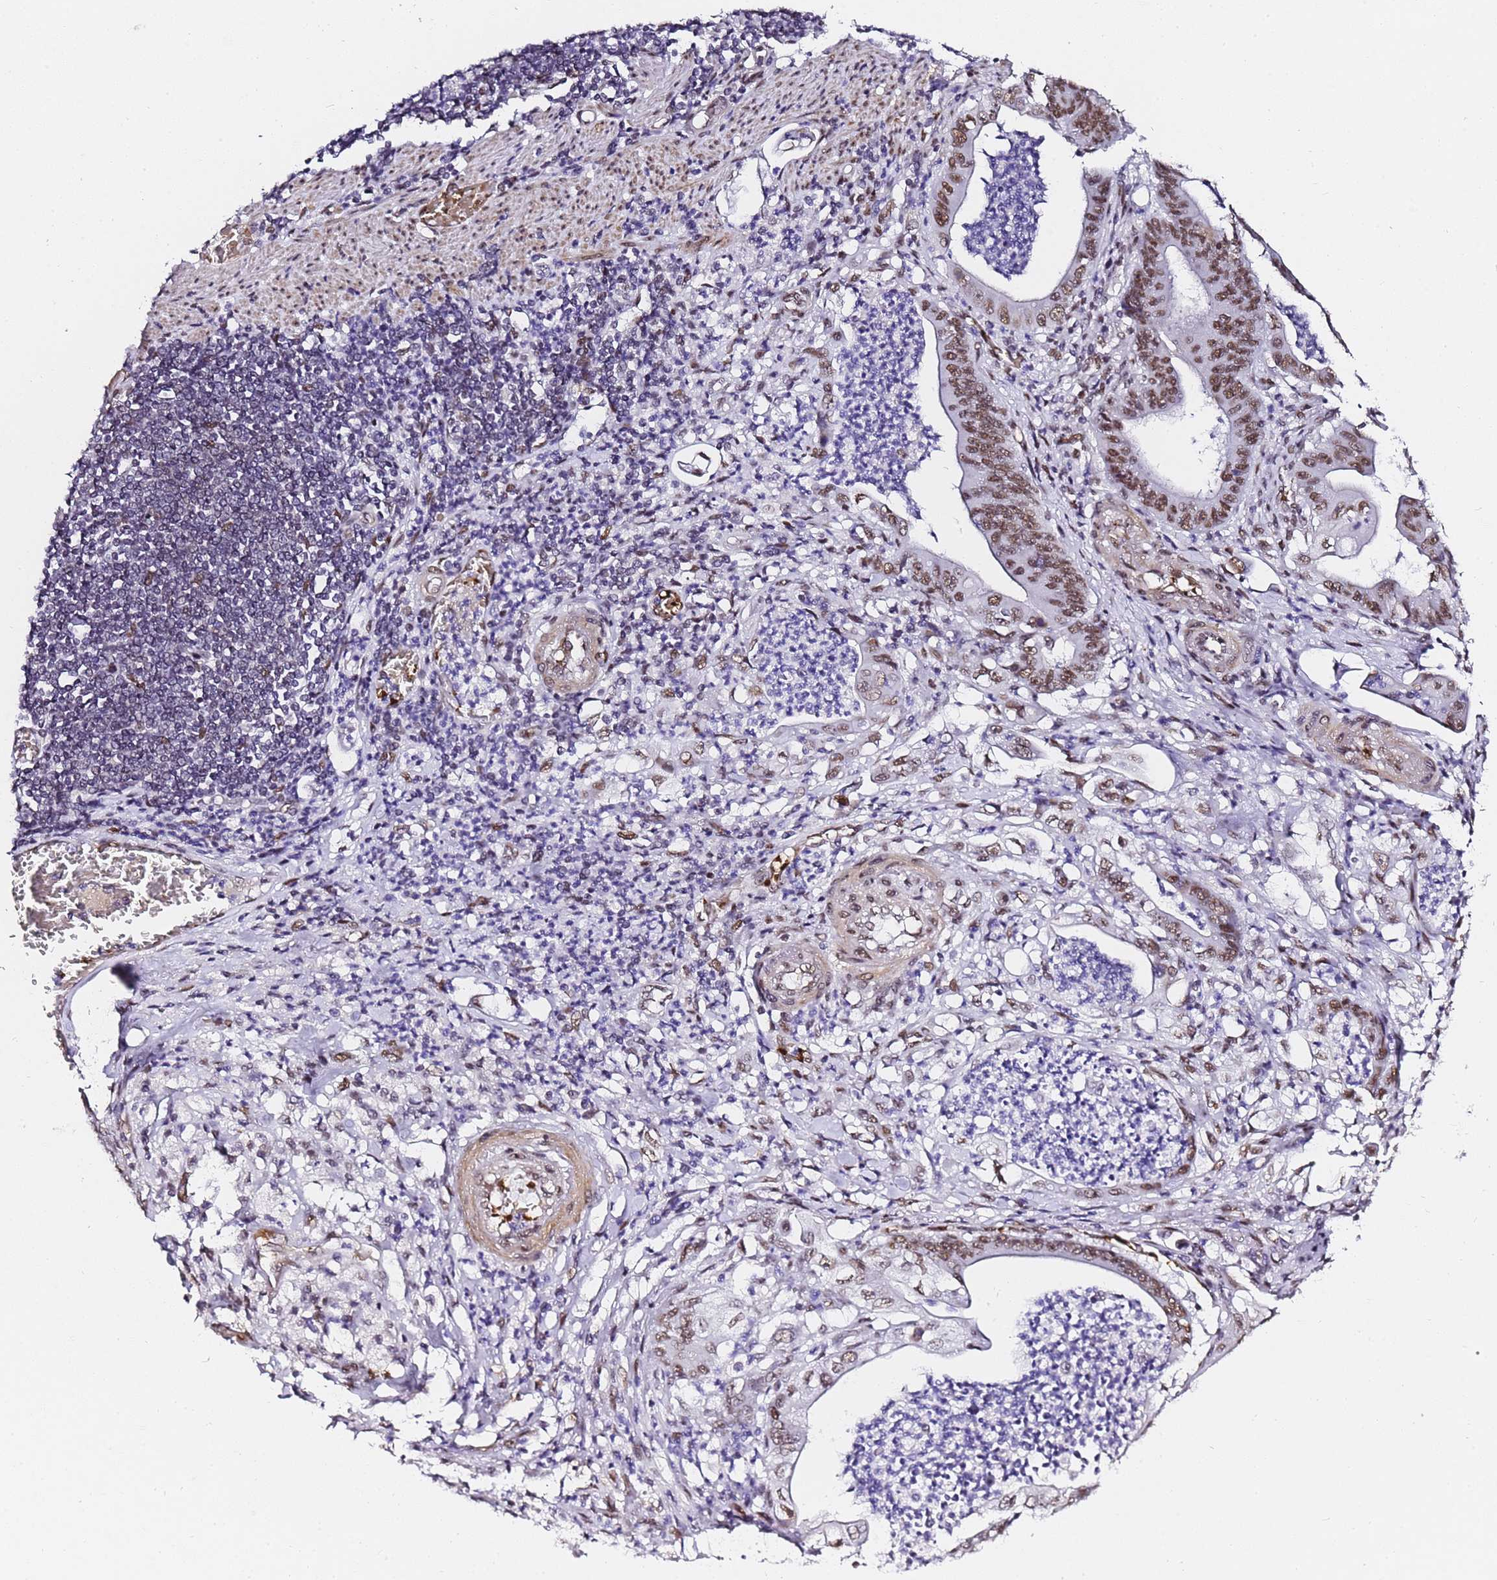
{"staining": {"intensity": "moderate", "quantity": ">75%", "location": "nuclear"}, "tissue": "stomach cancer", "cell_type": "Tumor cells", "image_type": "cancer", "snomed": [{"axis": "morphology", "description": "Adenocarcinoma, NOS"}, {"axis": "topography", "description": "Stomach"}], "caption": "Immunohistochemistry (IHC) image of stomach cancer stained for a protein (brown), which shows medium levels of moderate nuclear staining in about >75% of tumor cells.", "gene": "POLR1A", "patient": {"sex": "female", "age": 73}}